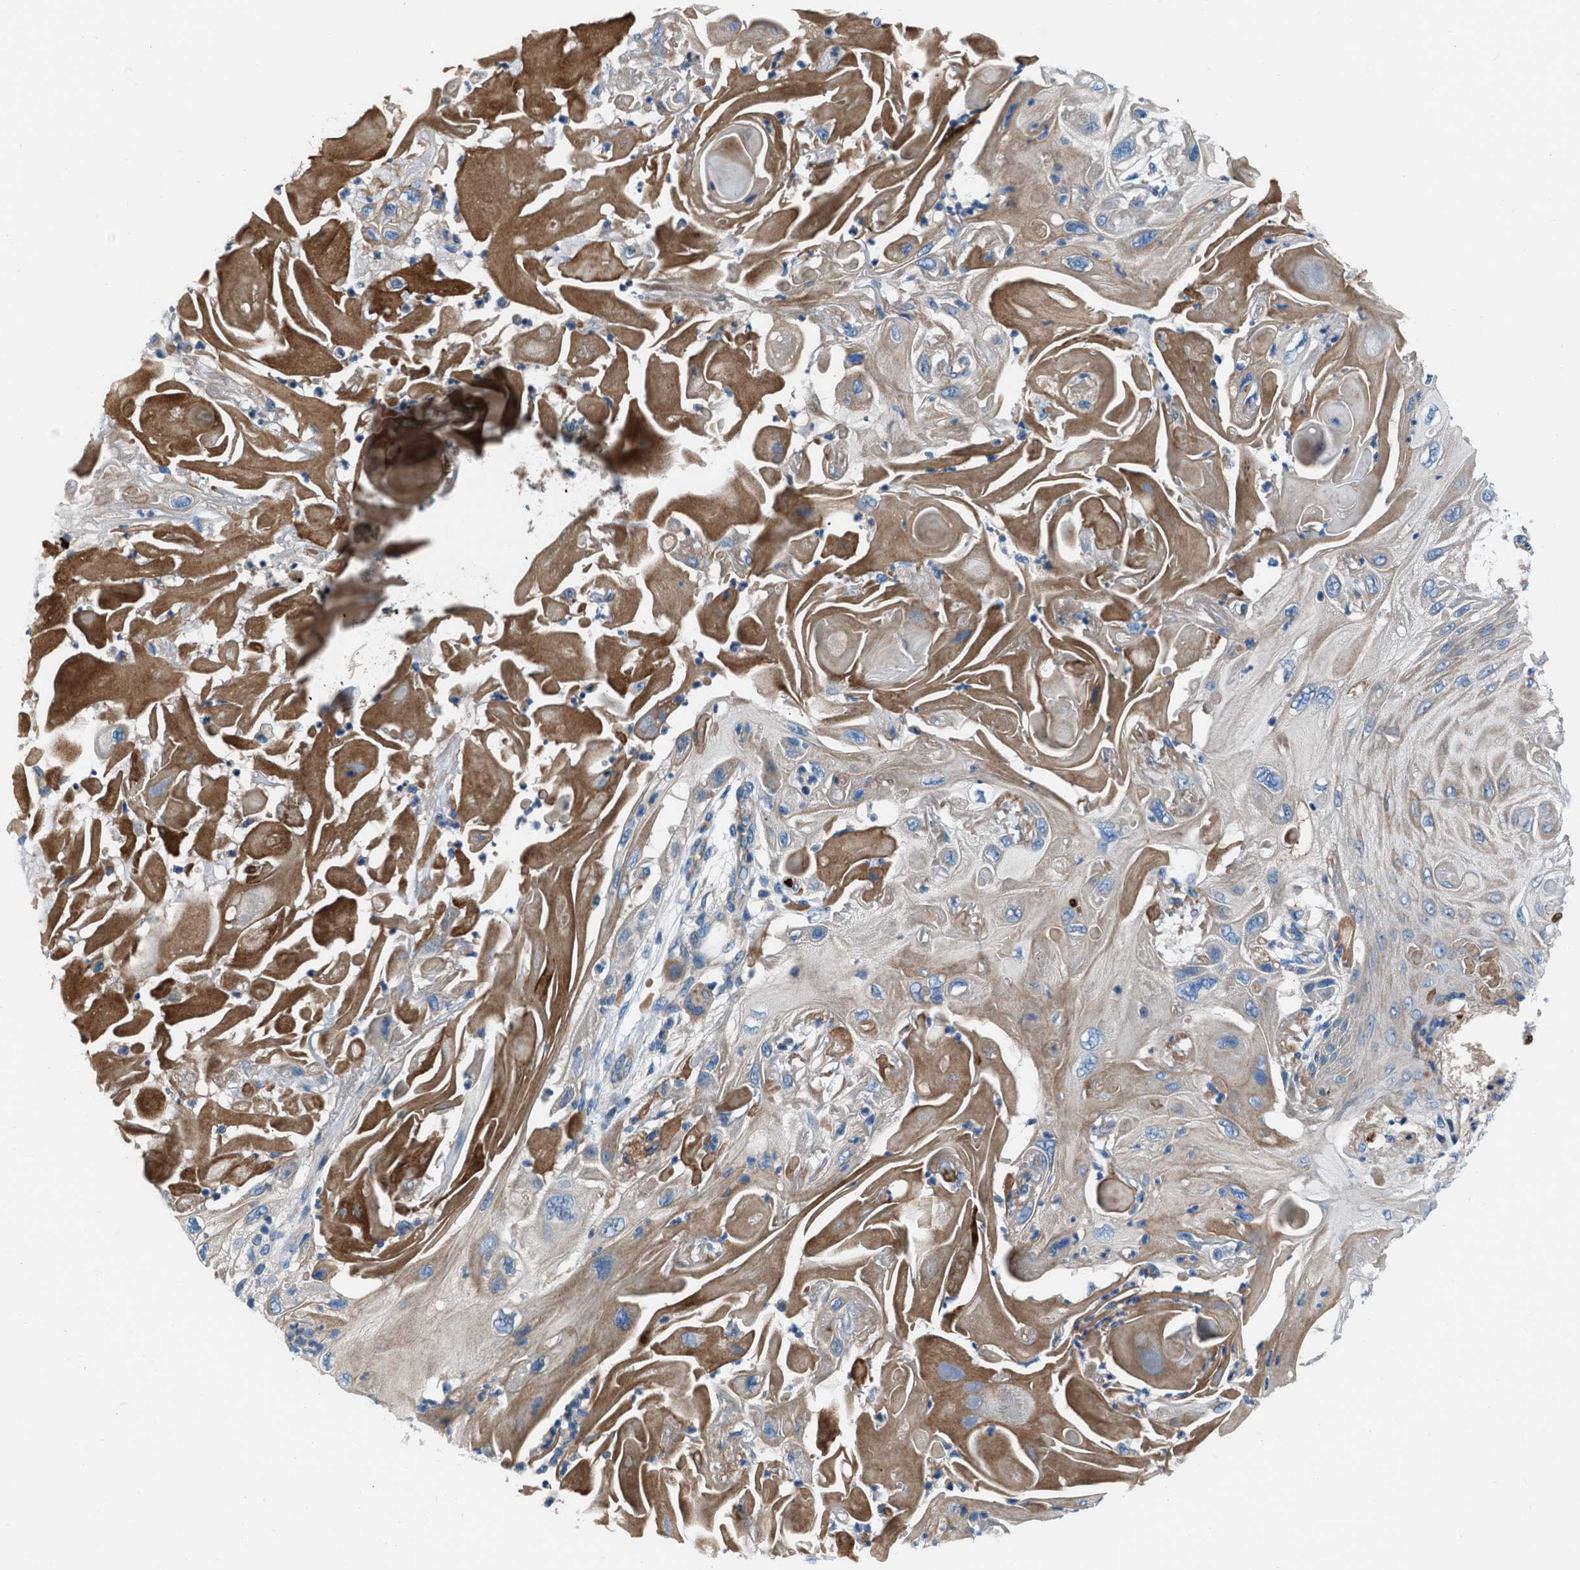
{"staining": {"intensity": "weak", "quantity": "25%-75%", "location": "cytoplasmic/membranous"}, "tissue": "skin cancer", "cell_type": "Tumor cells", "image_type": "cancer", "snomed": [{"axis": "morphology", "description": "Squamous cell carcinoma, NOS"}, {"axis": "topography", "description": "Skin"}], "caption": "Human skin cancer (squamous cell carcinoma) stained with a brown dye reveals weak cytoplasmic/membranous positive expression in approximately 25%-75% of tumor cells.", "gene": "SLC38A6", "patient": {"sex": "female", "age": 77}}